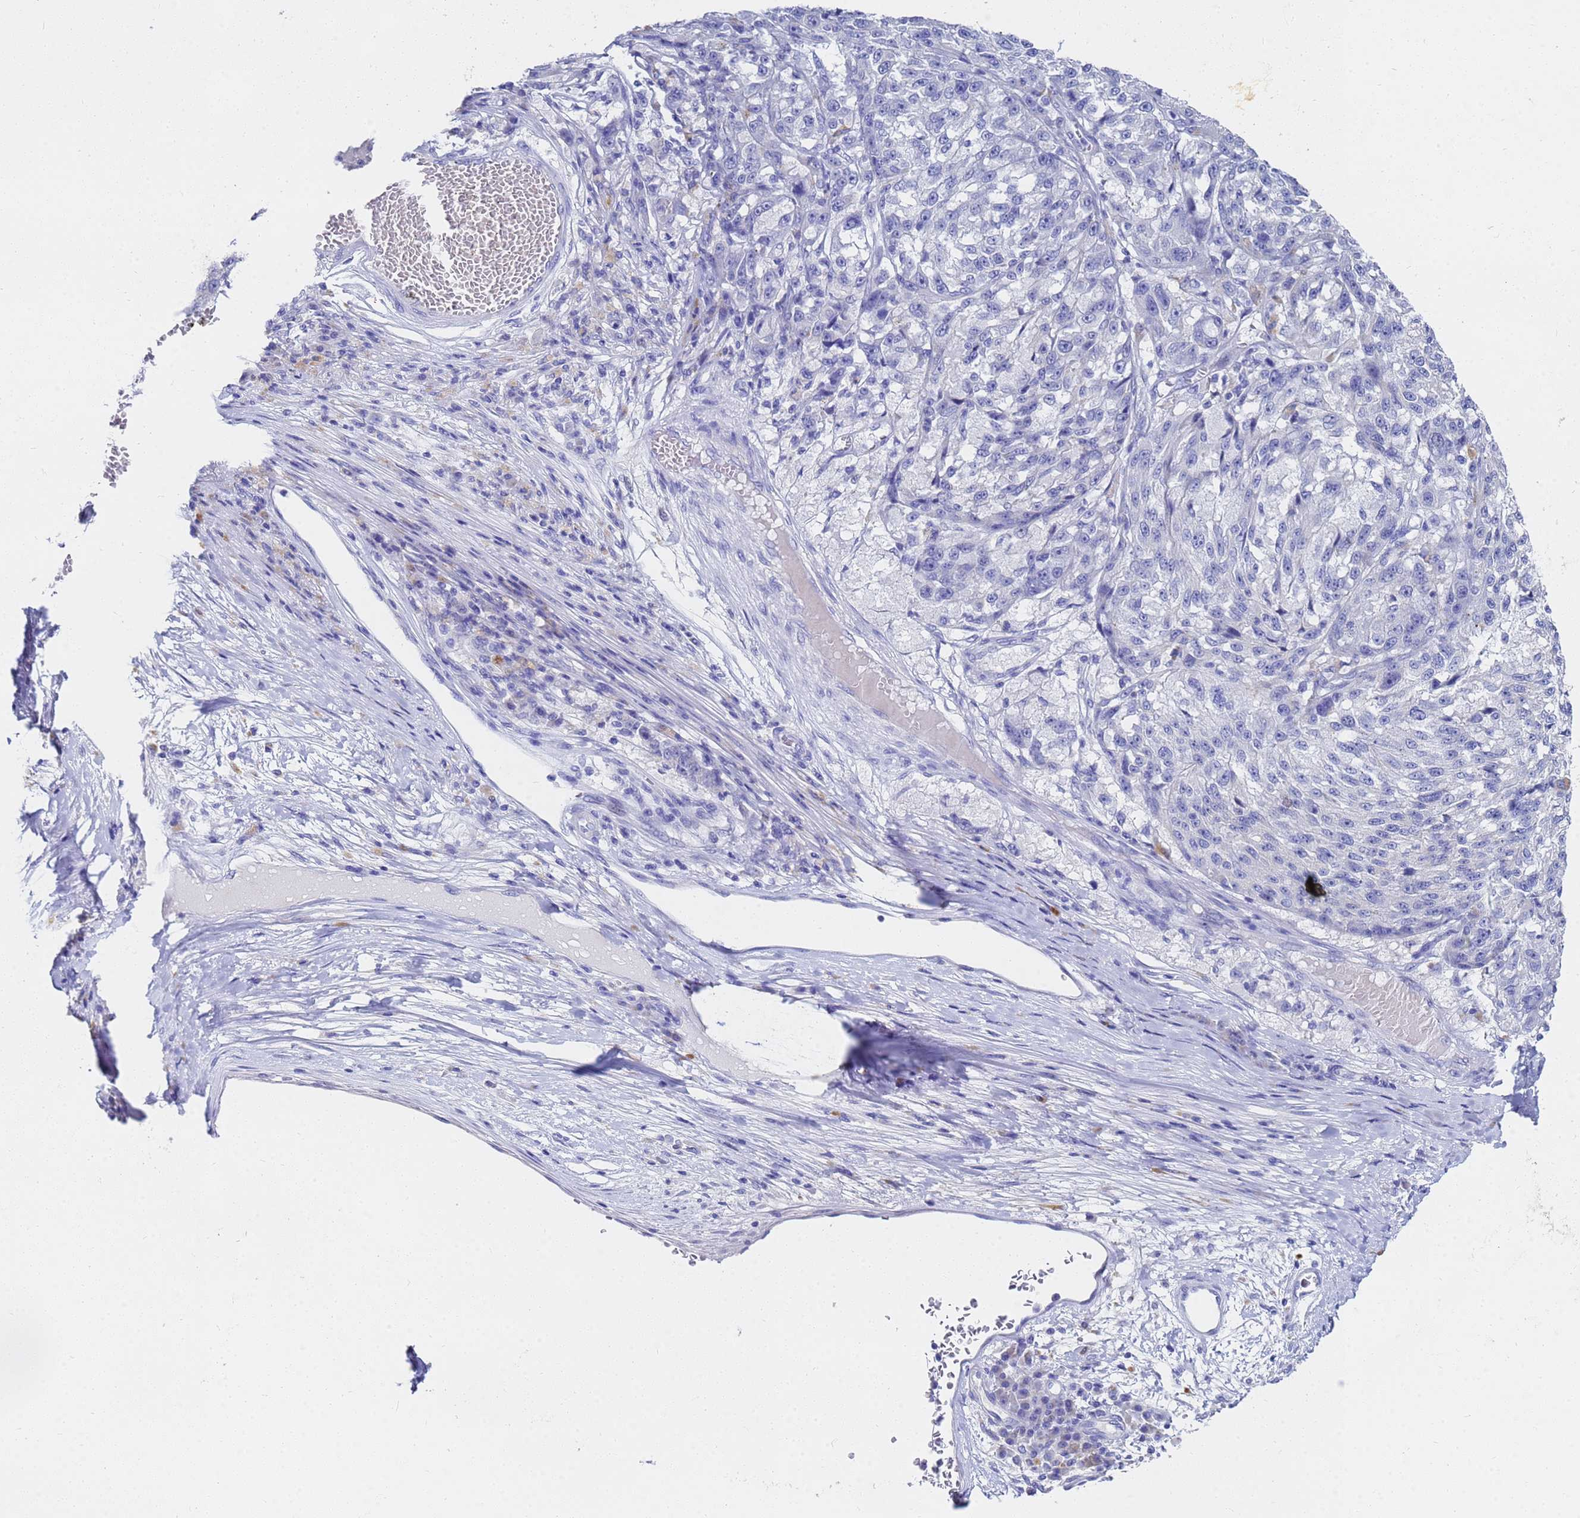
{"staining": {"intensity": "negative", "quantity": "none", "location": "none"}, "tissue": "melanoma", "cell_type": "Tumor cells", "image_type": "cancer", "snomed": [{"axis": "morphology", "description": "Malignant melanoma, NOS"}, {"axis": "topography", "description": "Skin"}], "caption": "High magnification brightfield microscopy of melanoma stained with DAB (brown) and counterstained with hematoxylin (blue): tumor cells show no significant staining. (DAB (3,3'-diaminobenzidine) immunohistochemistry (IHC), high magnification).", "gene": "C2orf72", "patient": {"sex": "male", "age": 53}}